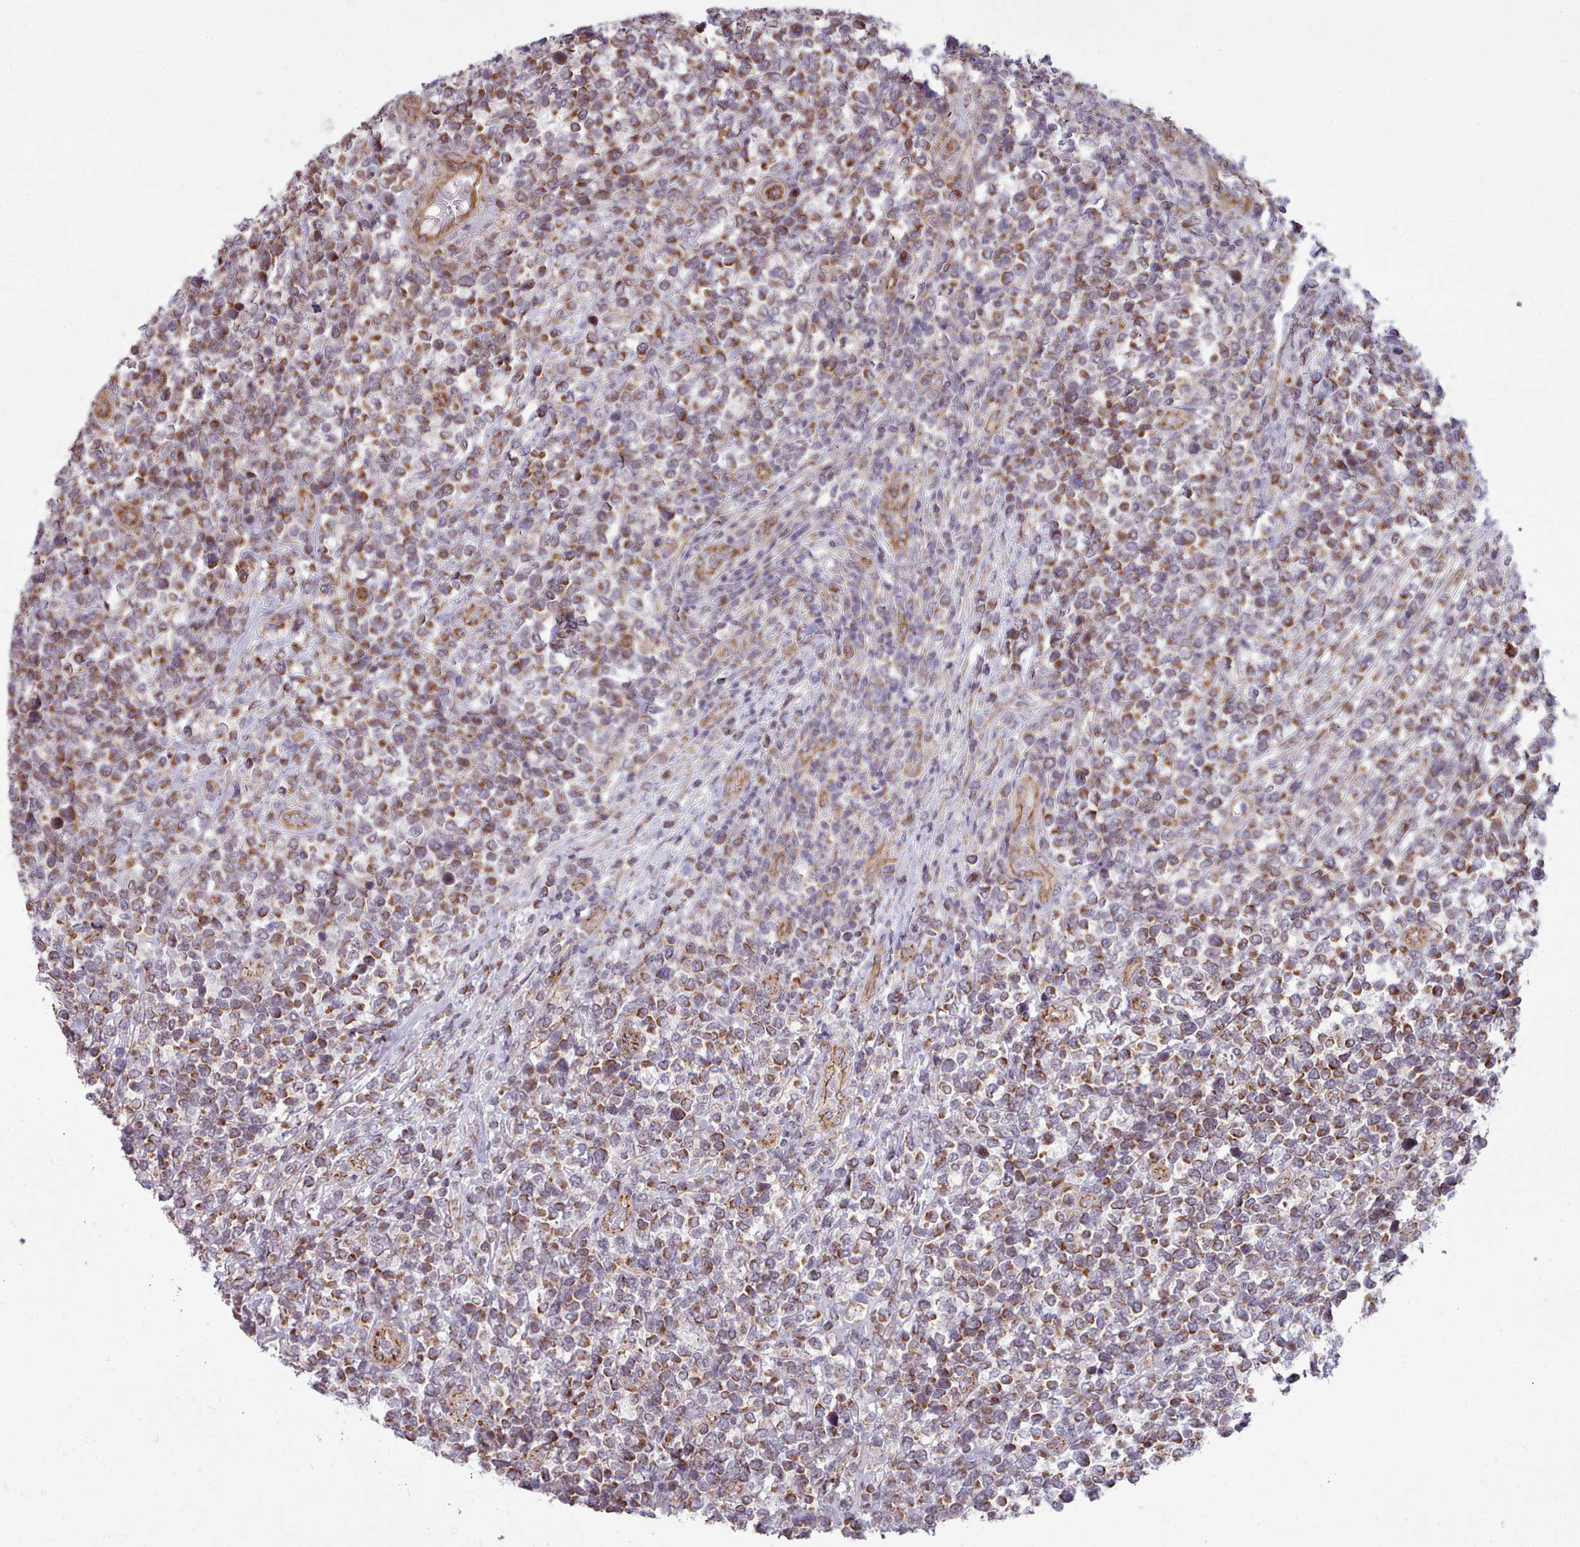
{"staining": {"intensity": "moderate", "quantity": ">75%", "location": "cytoplasmic/membranous"}, "tissue": "lymphoma", "cell_type": "Tumor cells", "image_type": "cancer", "snomed": [{"axis": "morphology", "description": "Malignant lymphoma, non-Hodgkin's type, High grade"}, {"axis": "topography", "description": "Soft tissue"}], "caption": "Lymphoma was stained to show a protein in brown. There is medium levels of moderate cytoplasmic/membranous staining in approximately >75% of tumor cells. The staining was performed using DAB (3,3'-diaminobenzidine) to visualize the protein expression in brown, while the nuclei were stained in blue with hematoxylin (Magnification: 20x).", "gene": "MRPL46", "patient": {"sex": "female", "age": 56}}